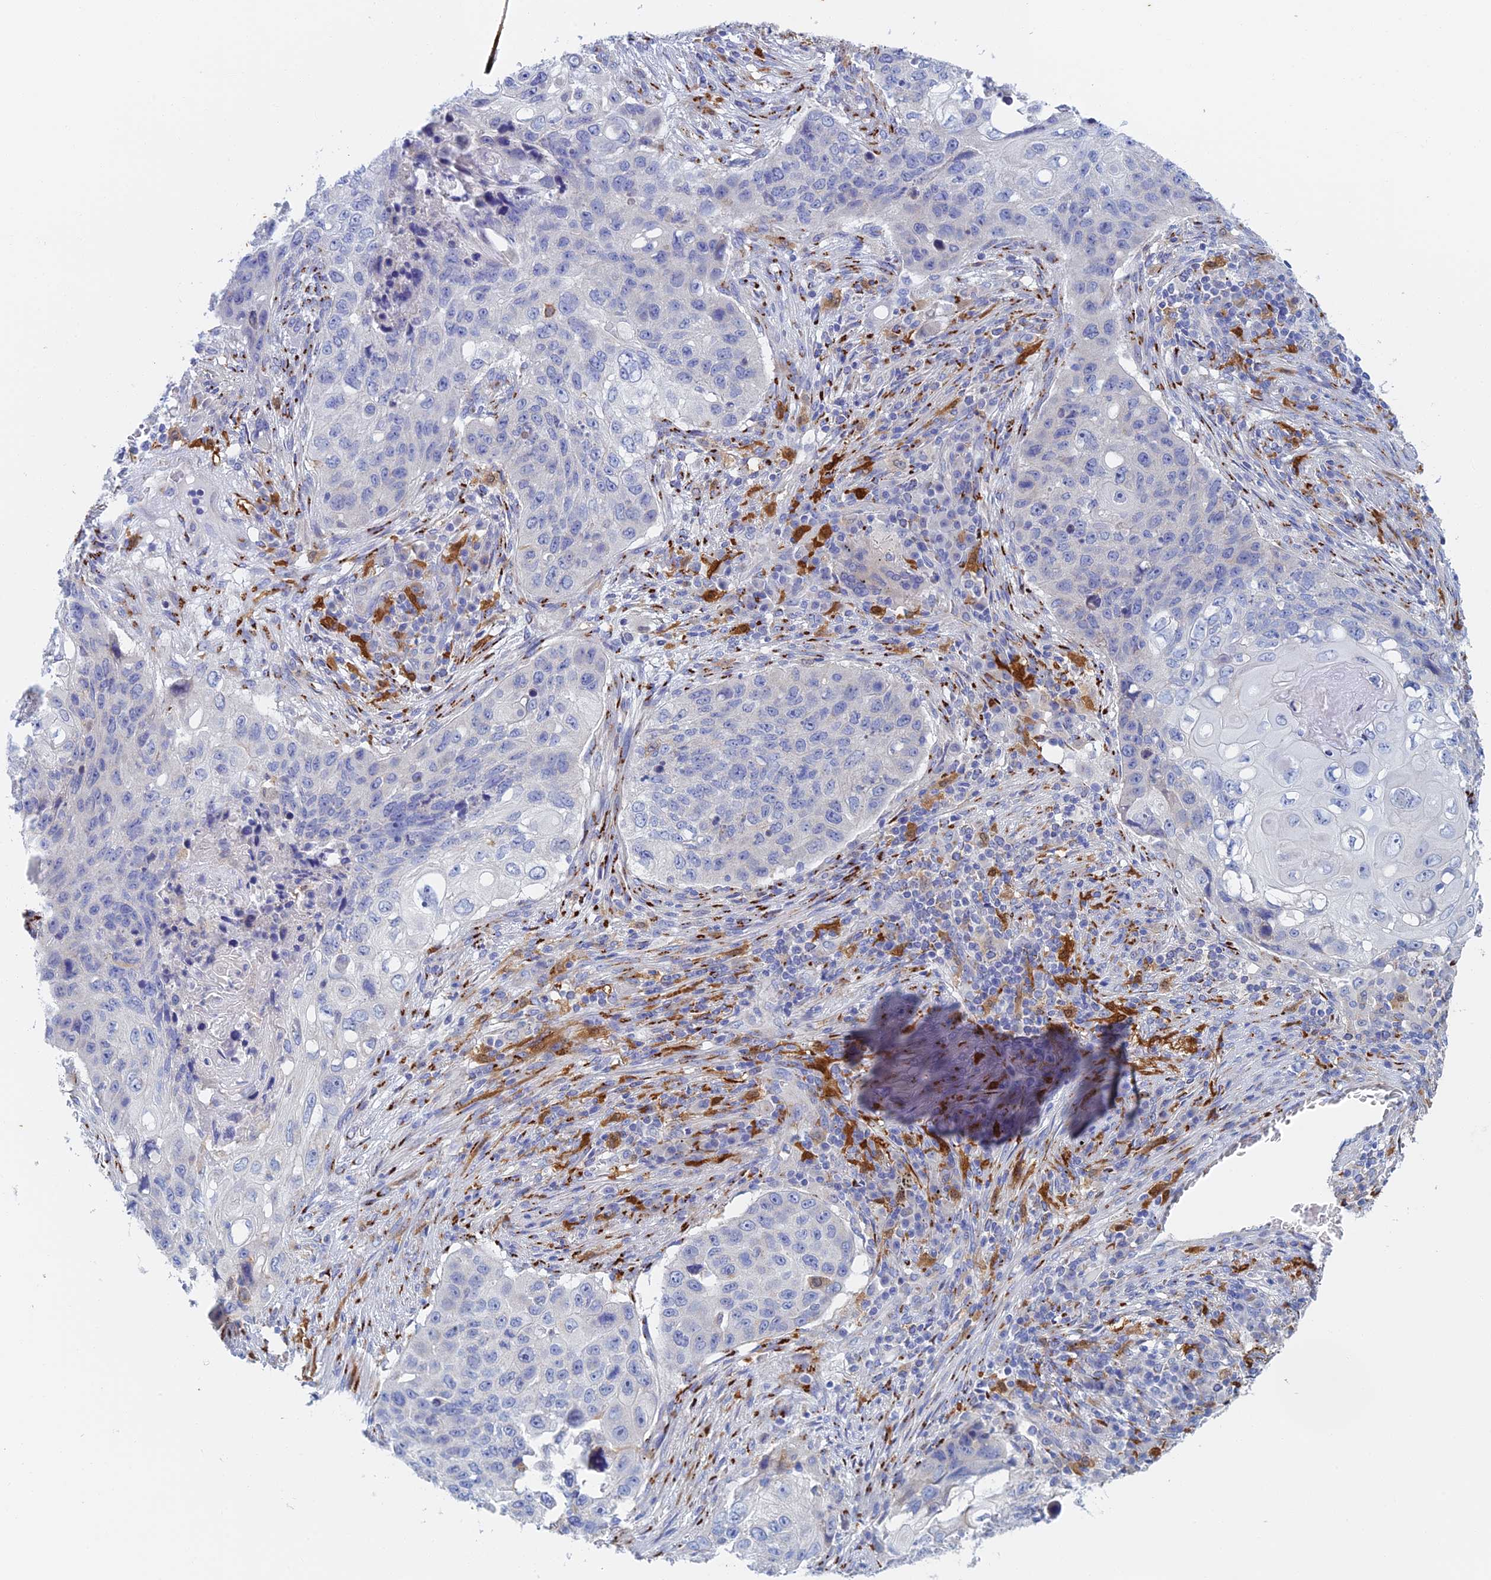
{"staining": {"intensity": "negative", "quantity": "none", "location": "none"}, "tissue": "lung cancer", "cell_type": "Tumor cells", "image_type": "cancer", "snomed": [{"axis": "morphology", "description": "Squamous cell carcinoma, NOS"}, {"axis": "topography", "description": "Lung"}], "caption": "IHC micrograph of neoplastic tissue: human lung cancer (squamous cell carcinoma) stained with DAB reveals no significant protein expression in tumor cells. (Stains: DAB immunohistochemistry with hematoxylin counter stain, Microscopy: brightfield microscopy at high magnification).", "gene": "SLC24A3", "patient": {"sex": "female", "age": 63}}